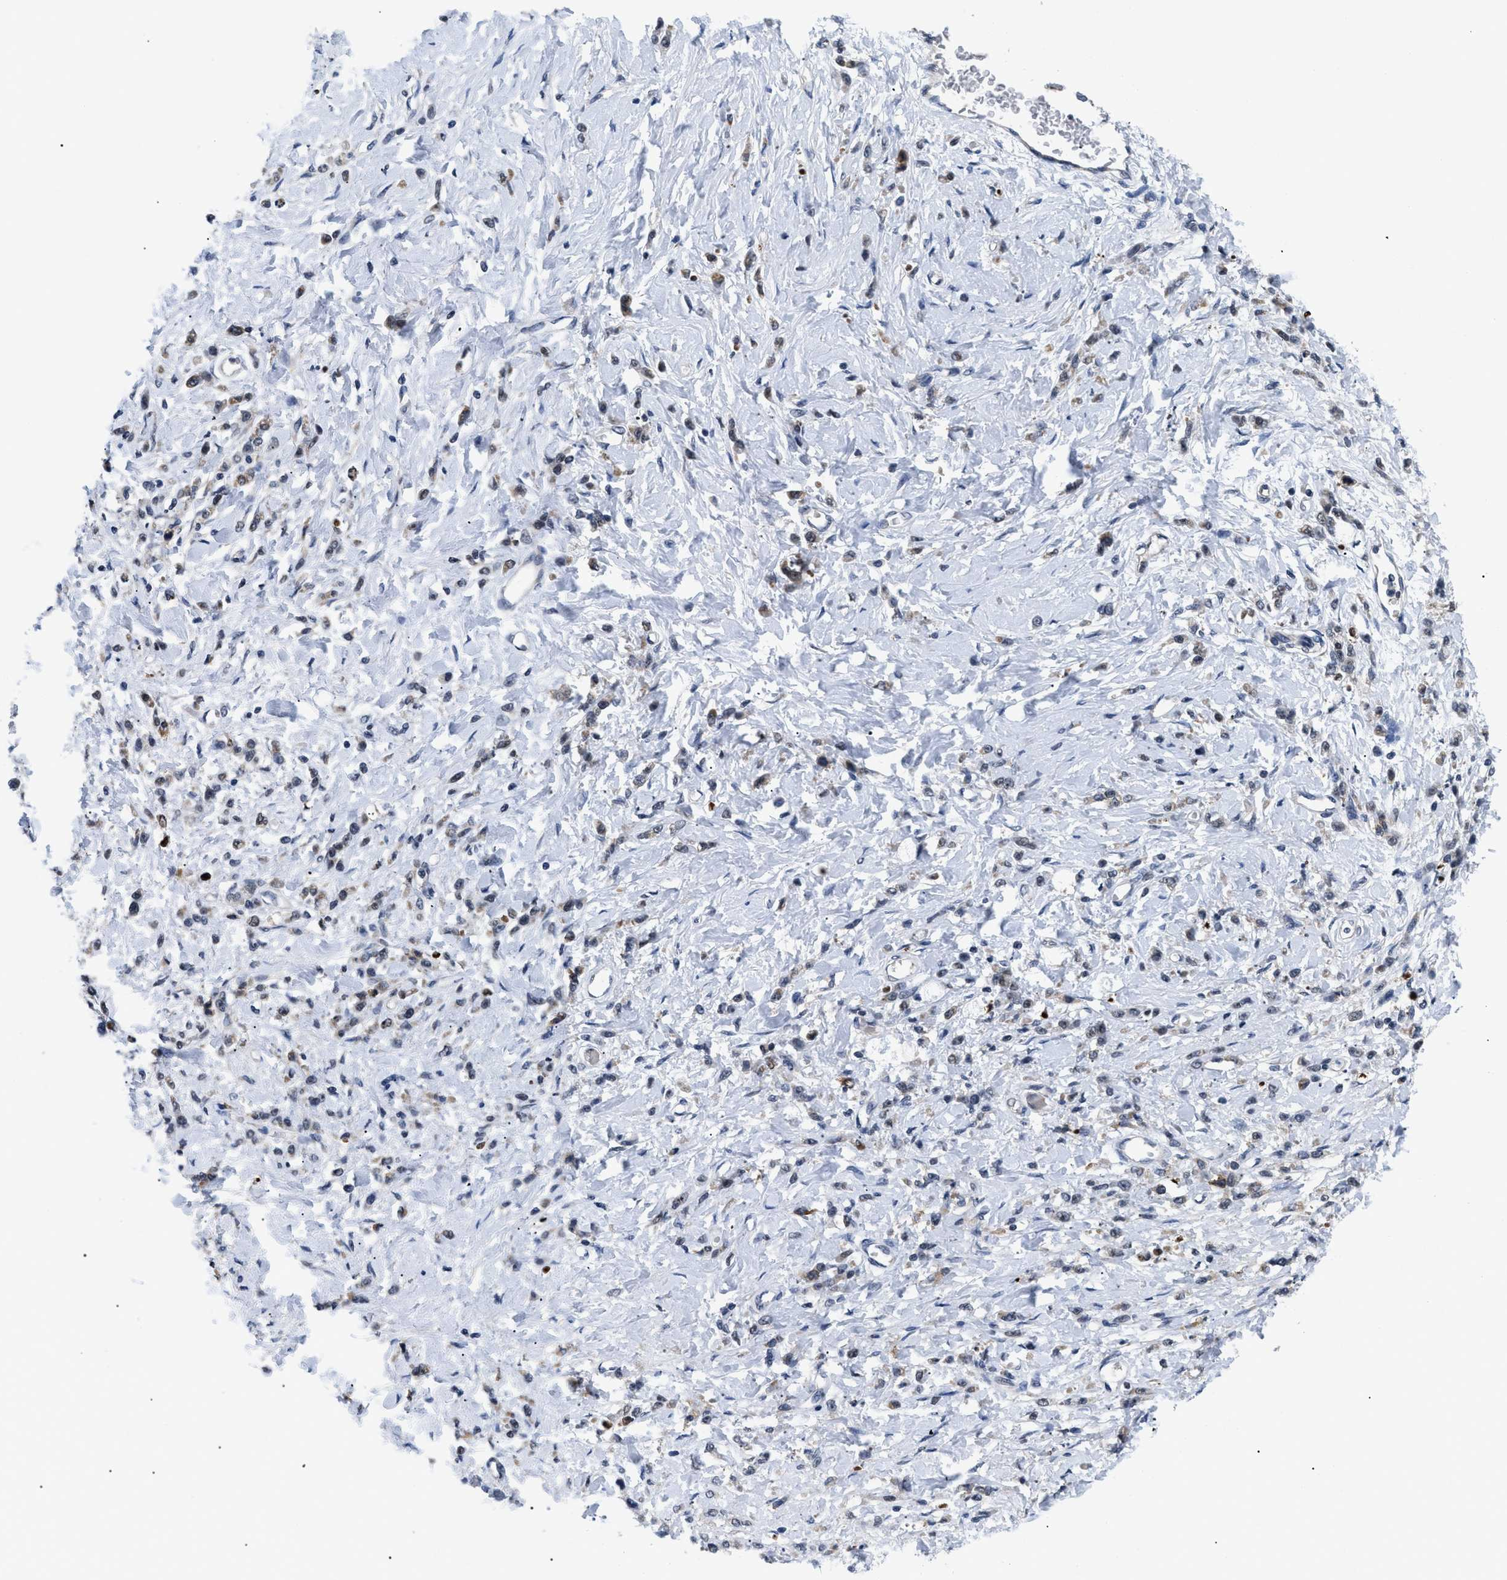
{"staining": {"intensity": "weak", "quantity": "<25%", "location": "cytoplasmic/membranous"}, "tissue": "stomach cancer", "cell_type": "Tumor cells", "image_type": "cancer", "snomed": [{"axis": "morphology", "description": "Normal tissue, NOS"}, {"axis": "morphology", "description": "Adenocarcinoma, NOS"}, {"axis": "topography", "description": "Stomach"}], "caption": "Immunohistochemistry (IHC) of human stomach cancer (adenocarcinoma) demonstrates no staining in tumor cells.", "gene": "PITHD1", "patient": {"sex": "male", "age": 82}}